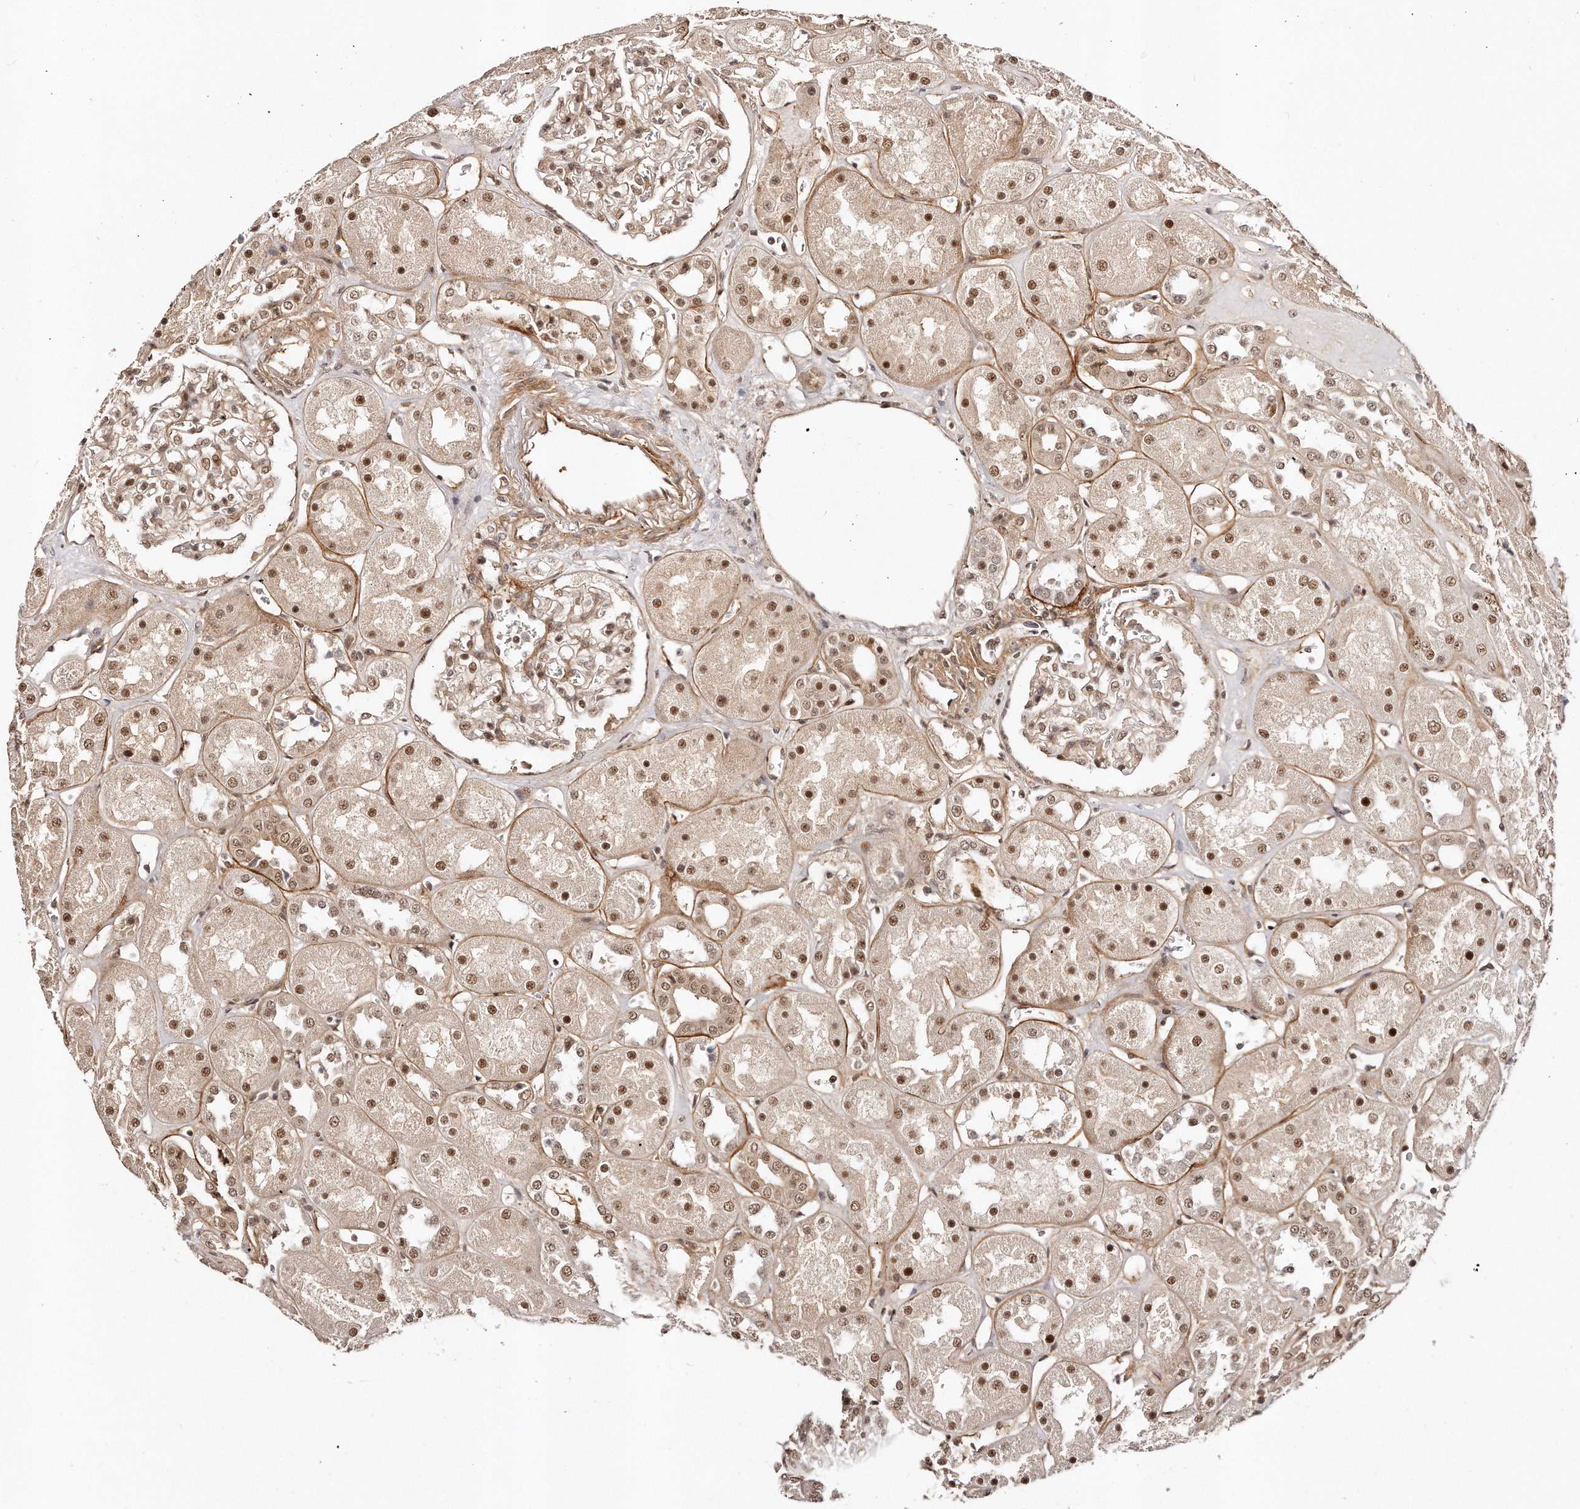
{"staining": {"intensity": "moderate", "quantity": ">75%", "location": "cytoplasmic/membranous,nuclear"}, "tissue": "kidney", "cell_type": "Cells in glomeruli", "image_type": "normal", "snomed": [{"axis": "morphology", "description": "Normal tissue, NOS"}, {"axis": "topography", "description": "Kidney"}], "caption": "Kidney stained with immunohistochemistry (IHC) shows moderate cytoplasmic/membranous,nuclear positivity in about >75% of cells in glomeruli. (Brightfield microscopy of DAB IHC at high magnification).", "gene": "SOX4", "patient": {"sex": "male", "age": 70}}